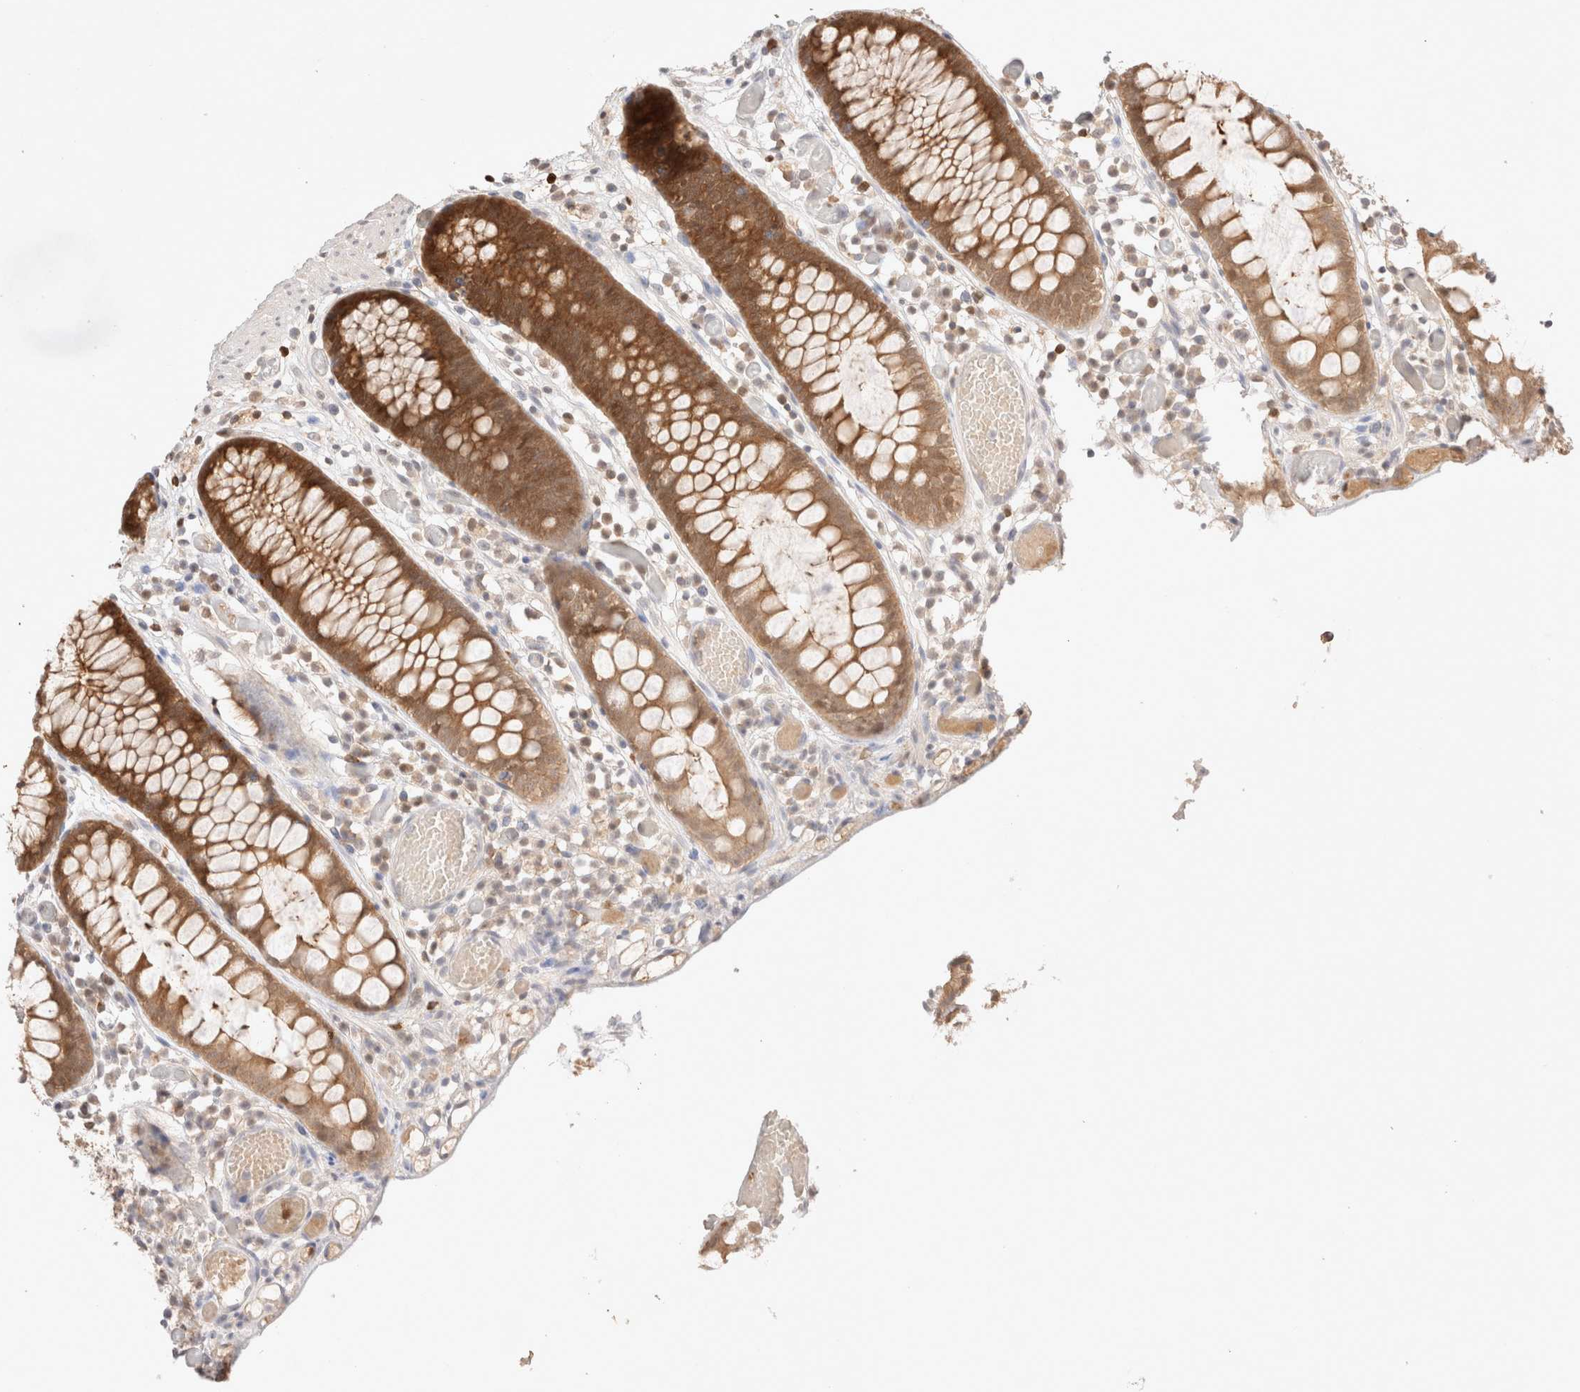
{"staining": {"intensity": "weak", "quantity": ">75%", "location": "cytoplasmic/membranous"}, "tissue": "colon", "cell_type": "Endothelial cells", "image_type": "normal", "snomed": [{"axis": "morphology", "description": "Normal tissue, NOS"}, {"axis": "topography", "description": "Colon"}], "caption": "Protein expression analysis of unremarkable colon demonstrates weak cytoplasmic/membranous staining in approximately >75% of endothelial cells. Nuclei are stained in blue.", "gene": "STARD10", "patient": {"sex": "male", "age": 14}}